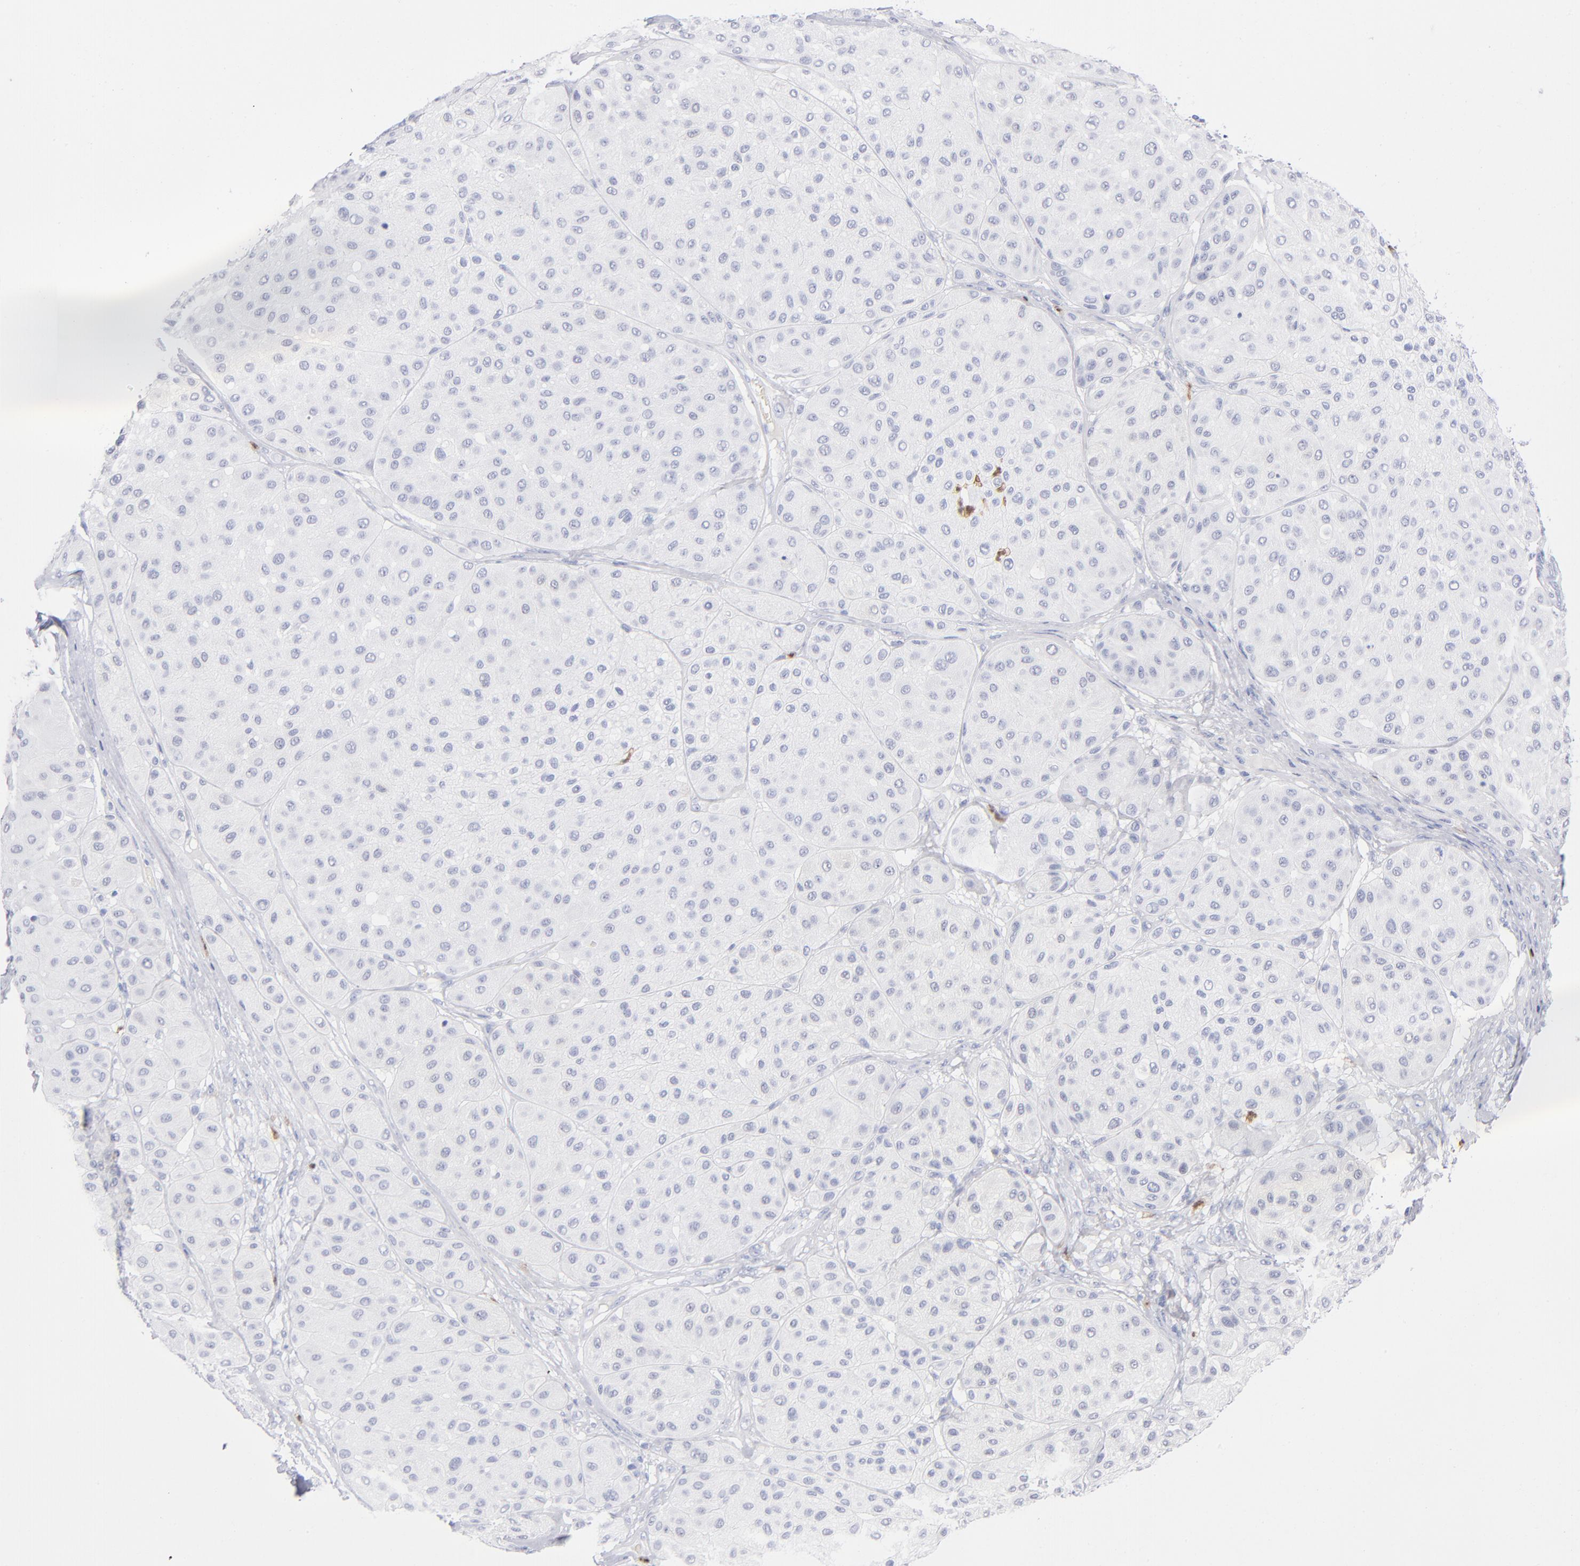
{"staining": {"intensity": "negative", "quantity": "none", "location": "none"}, "tissue": "melanoma", "cell_type": "Tumor cells", "image_type": "cancer", "snomed": [{"axis": "morphology", "description": "Normal tissue, NOS"}, {"axis": "morphology", "description": "Malignant melanoma, Metastatic site"}, {"axis": "topography", "description": "Skin"}], "caption": "IHC photomicrograph of neoplastic tissue: malignant melanoma (metastatic site) stained with DAB (3,3'-diaminobenzidine) shows no significant protein positivity in tumor cells.", "gene": "ARG1", "patient": {"sex": "male", "age": 41}}